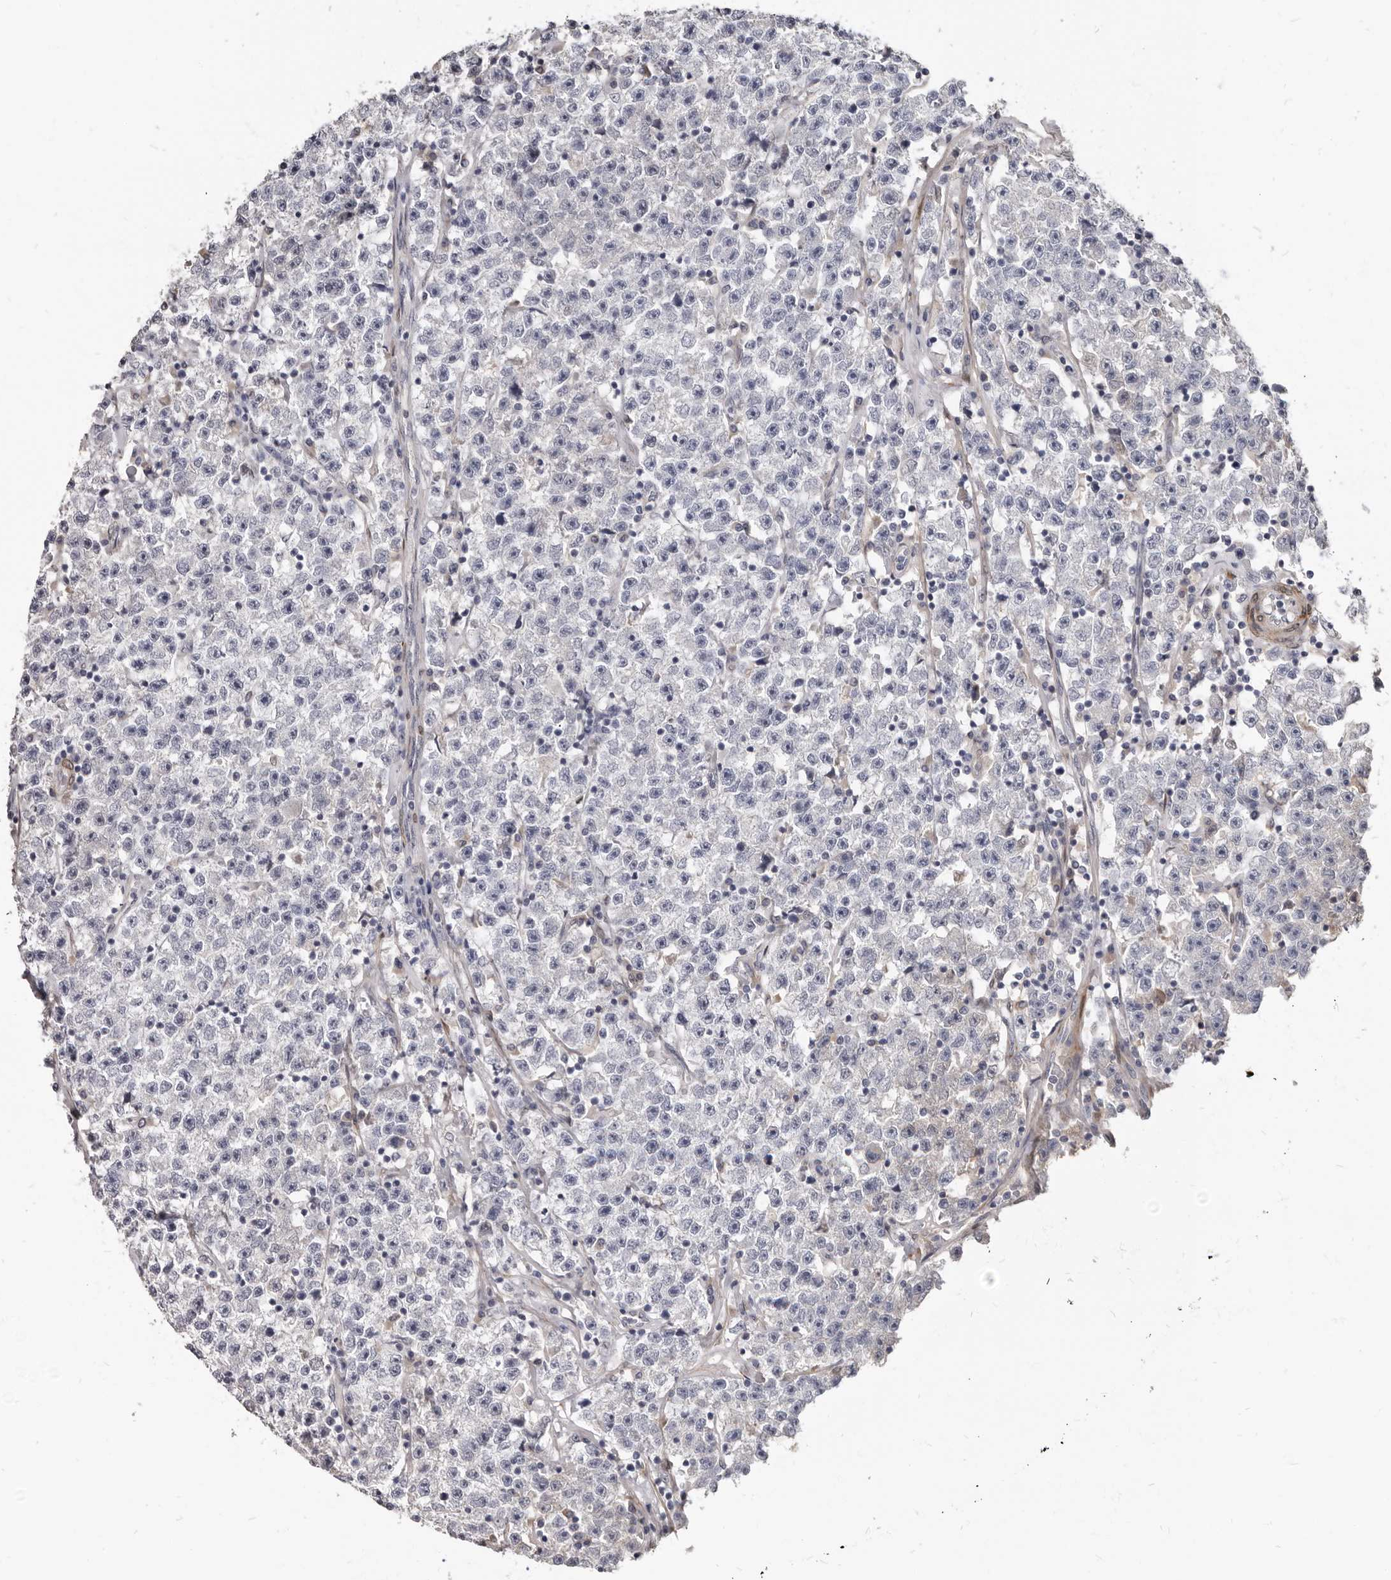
{"staining": {"intensity": "negative", "quantity": "none", "location": "none"}, "tissue": "testis cancer", "cell_type": "Tumor cells", "image_type": "cancer", "snomed": [{"axis": "morphology", "description": "Seminoma, NOS"}, {"axis": "topography", "description": "Testis"}], "caption": "High magnification brightfield microscopy of testis cancer stained with DAB (brown) and counterstained with hematoxylin (blue): tumor cells show no significant staining.", "gene": "MRGPRF", "patient": {"sex": "male", "age": 22}}